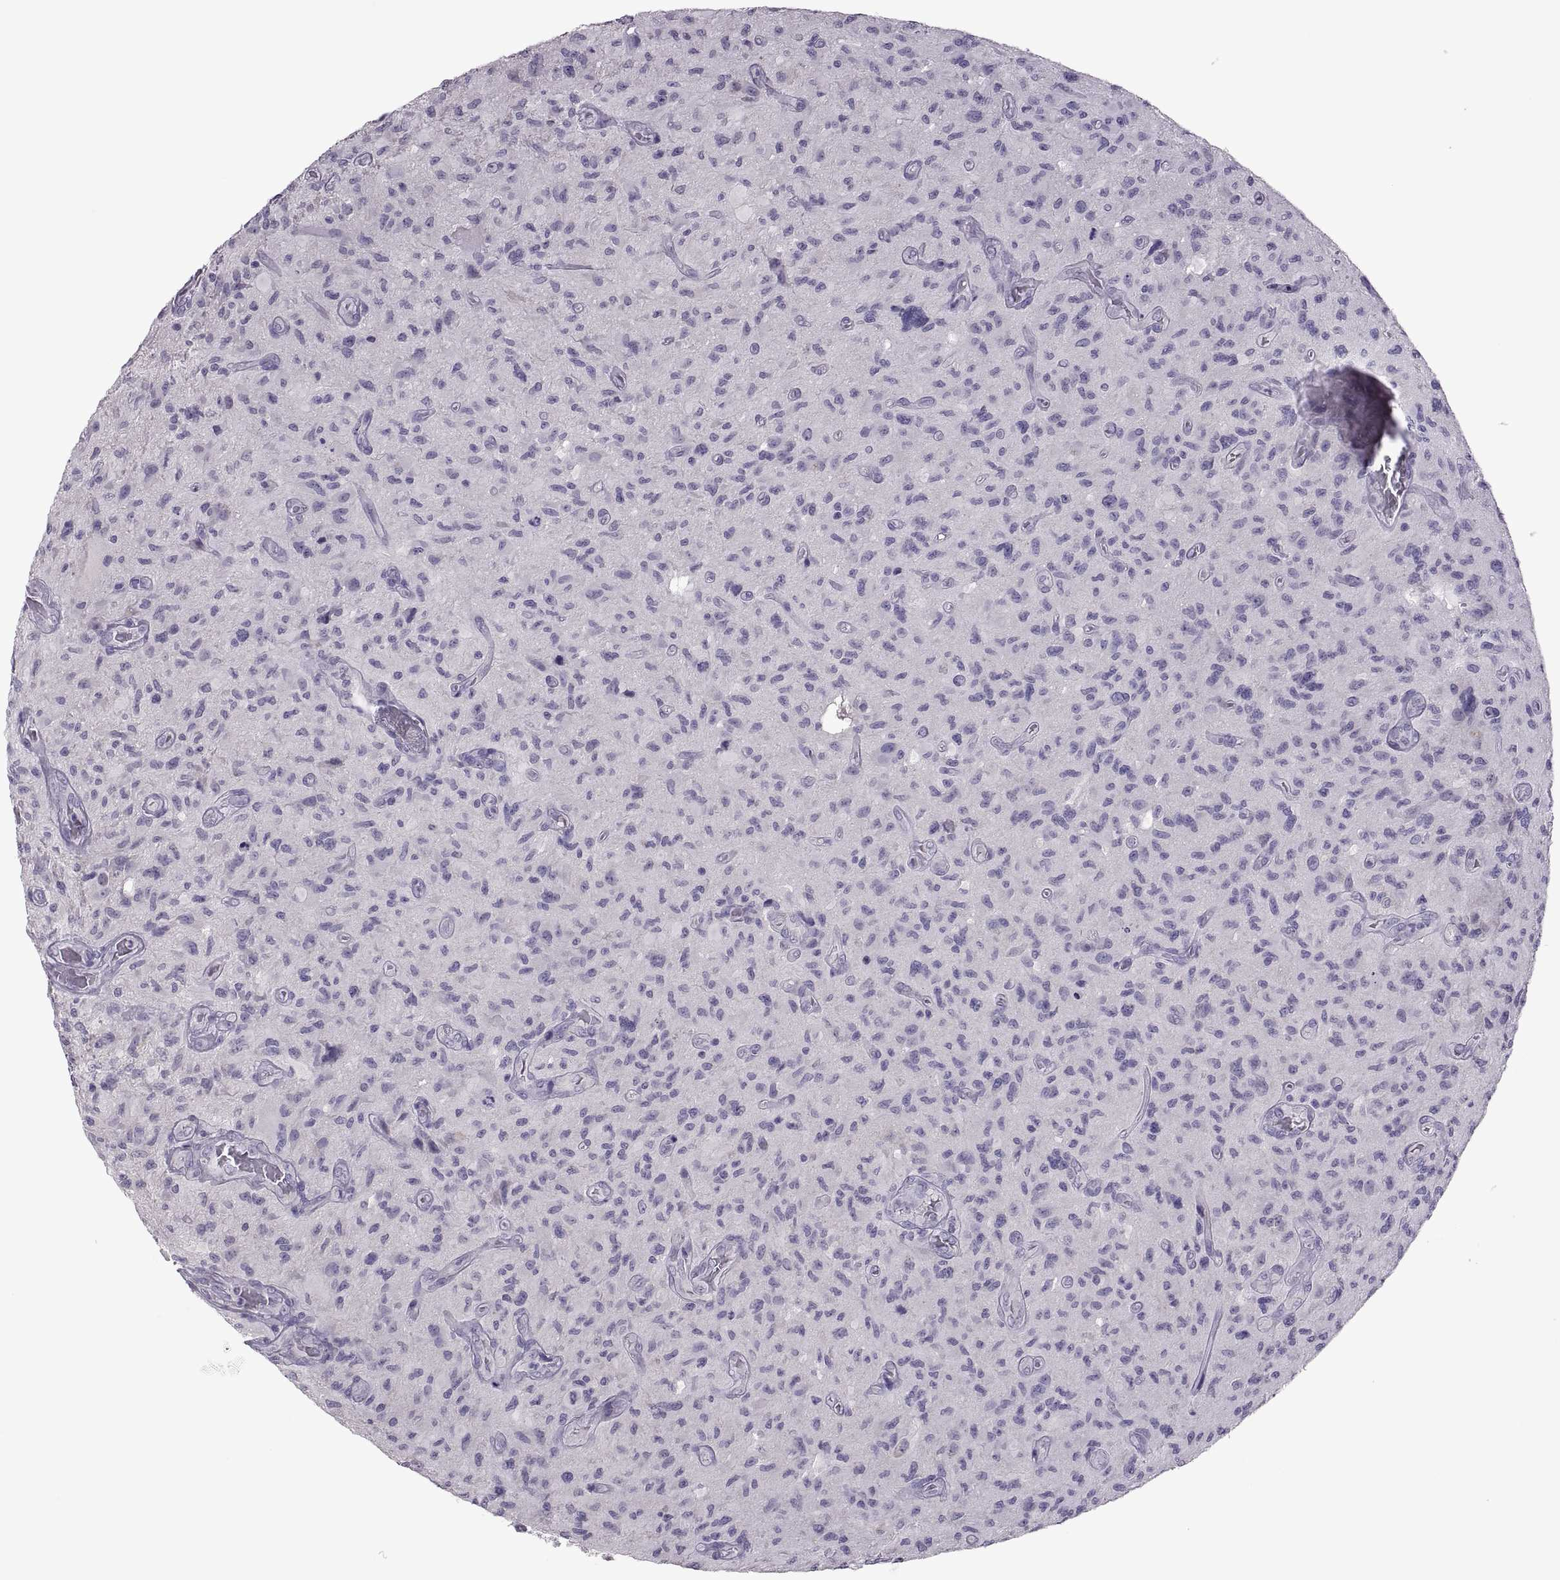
{"staining": {"intensity": "negative", "quantity": "none", "location": "none"}, "tissue": "glioma", "cell_type": "Tumor cells", "image_type": "cancer", "snomed": [{"axis": "morphology", "description": "Glioma, malignant, NOS"}, {"axis": "morphology", "description": "Glioma, malignant, High grade"}, {"axis": "topography", "description": "Brain"}], "caption": "DAB (3,3'-diaminobenzidine) immunohistochemical staining of glioma shows no significant positivity in tumor cells.", "gene": "TBX19", "patient": {"sex": "female", "age": 71}}